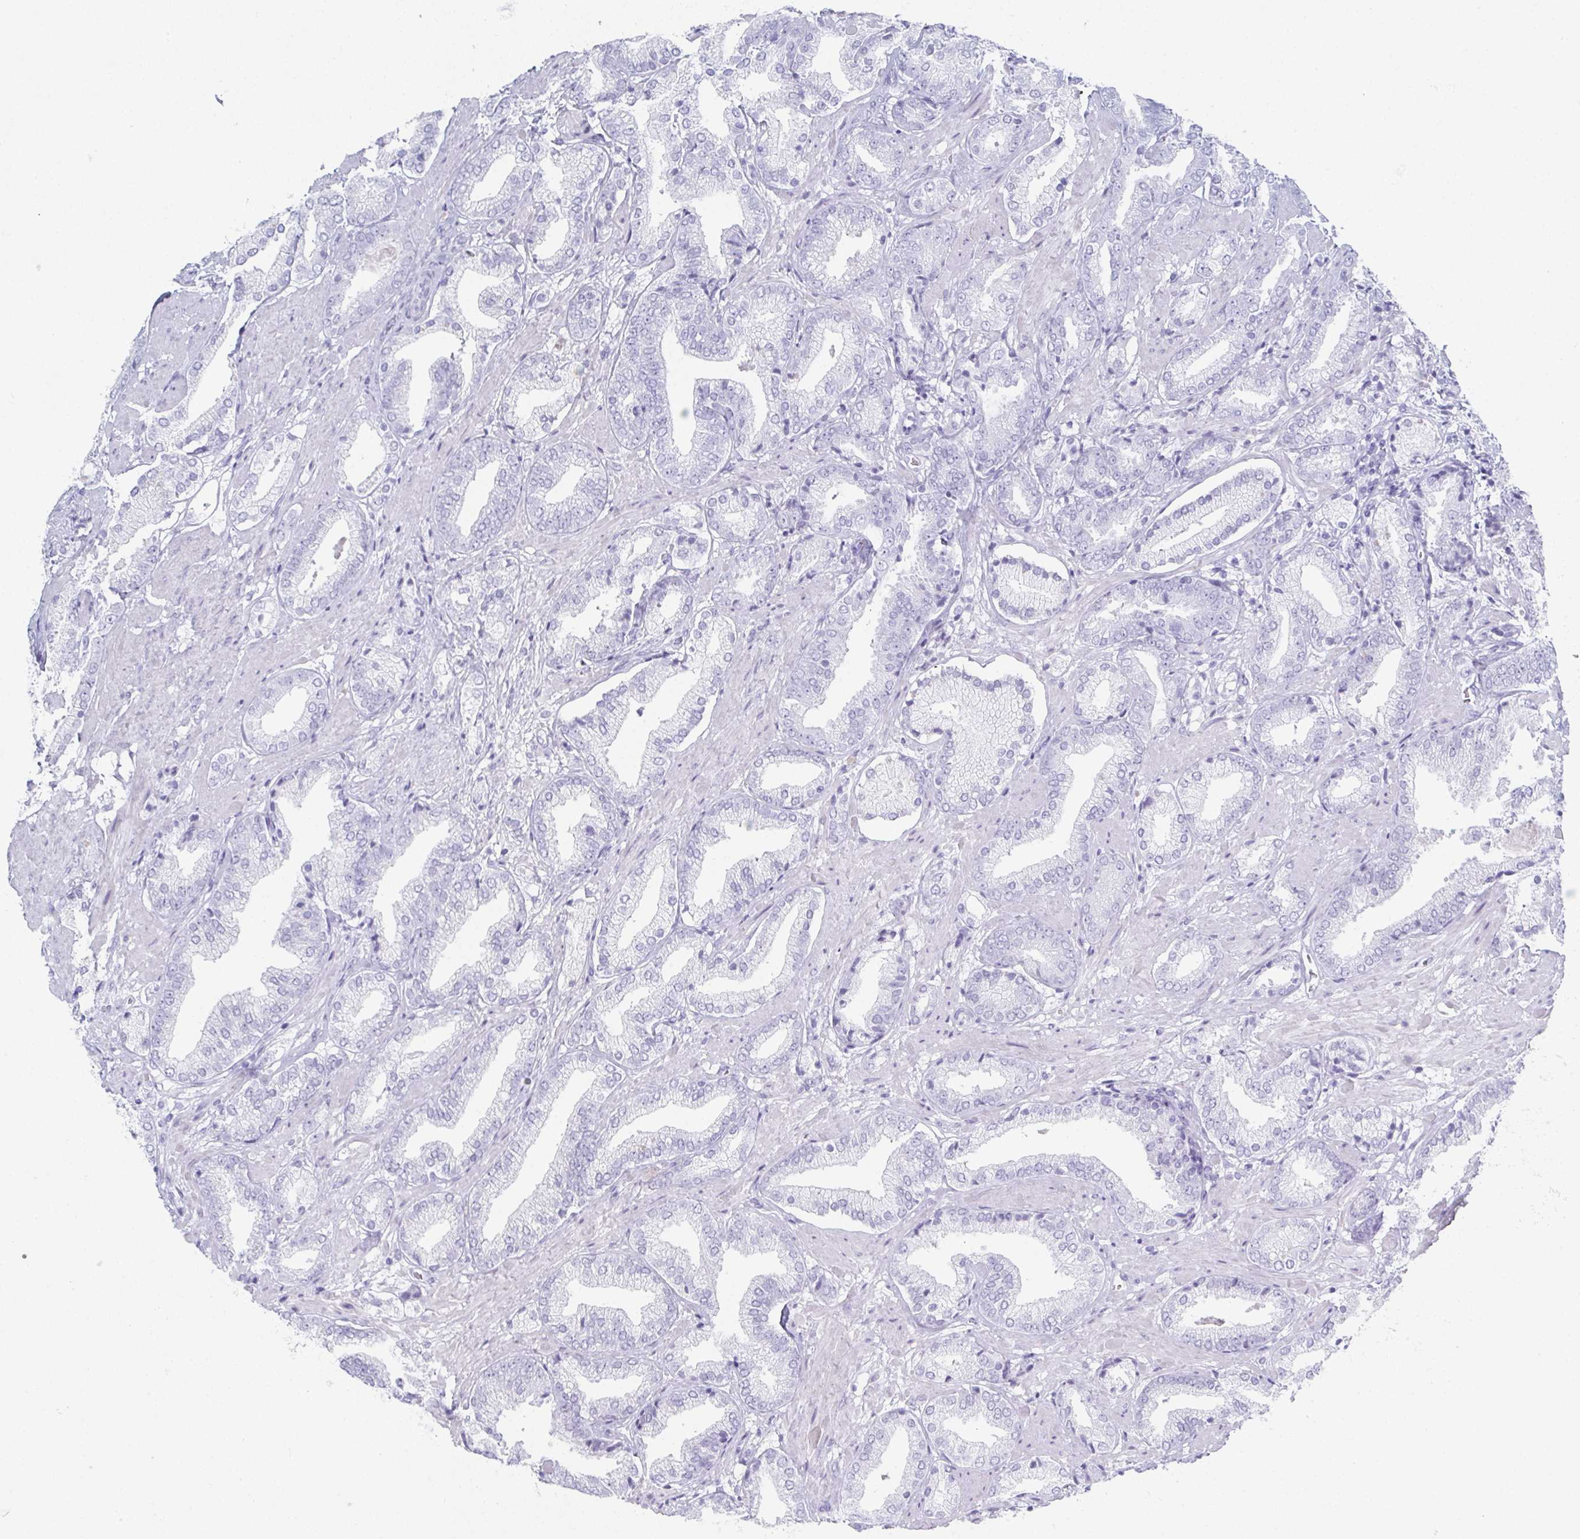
{"staining": {"intensity": "negative", "quantity": "none", "location": "none"}, "tissue": "prostate cancer", "cell_type": "Tumor cells", "image_type": "cancer", "snomed": [{"axis": "morphology", "description": "Adenocarcinoma, High grade"}, {"axis": "topography", "description": "Prostate"}], "caption": "There is no significant staining in tumor cells of prostate cancer.", "gene": "SYCP1", "patient": {"sex": "male", "age": 56}}